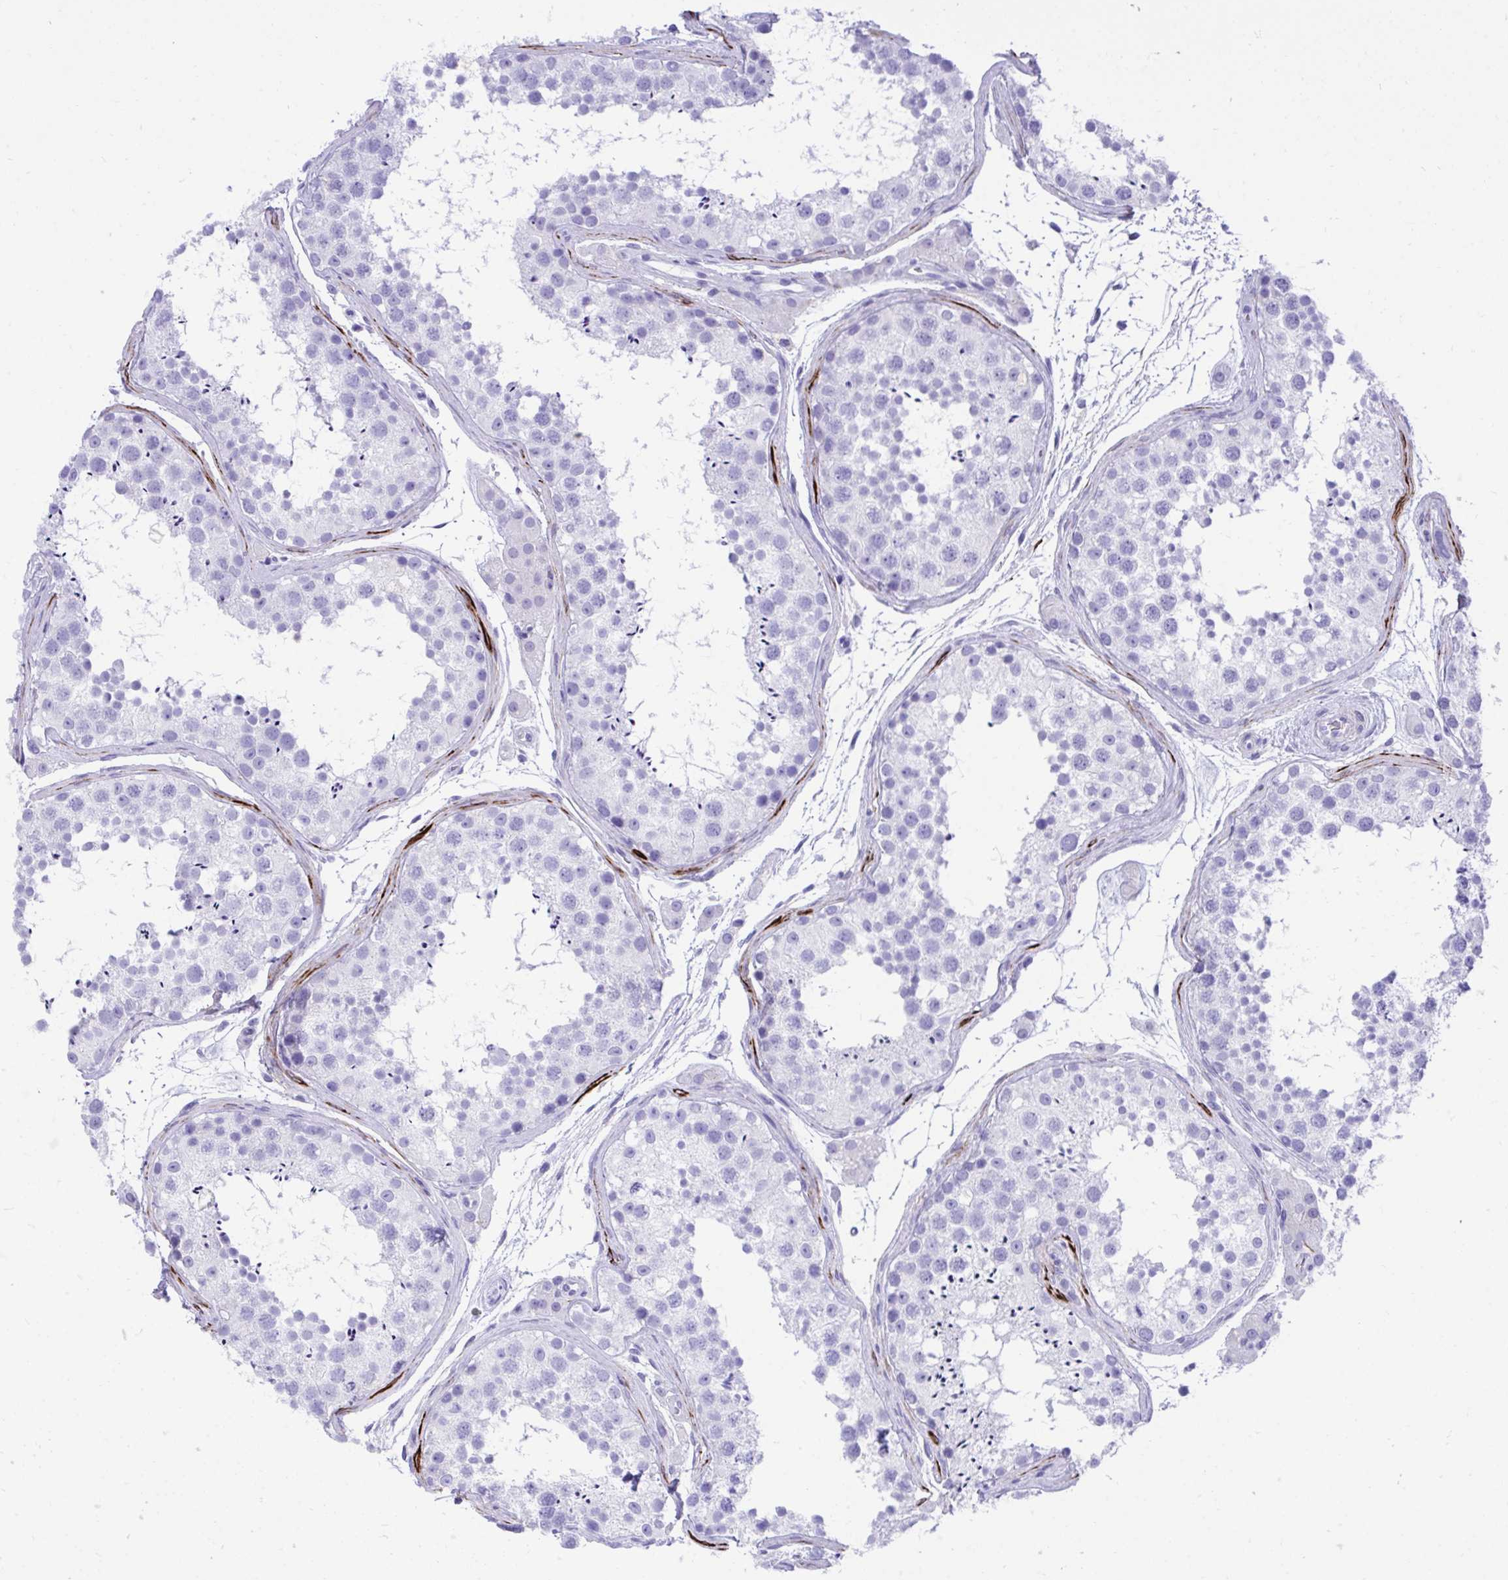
{"staining": {"intensity": "negative", "quantity": "none", "location": "none"}, "tissue": "testis", "cell_type": "Cells in seminiferous ducts", "image_type": "normal", "snomed": [{"axis": "morphology", "description": "Normal tissue, NOS"}, {"axis": "topography", "description": "Testis"}], "caption": "Testis stained for a protein using immunohistochemistry (IHC) demonstrates no expression cells in seminiferous ducts.", "gene": "KCNN4", "patient": {"sex": "male", "age": 41}}